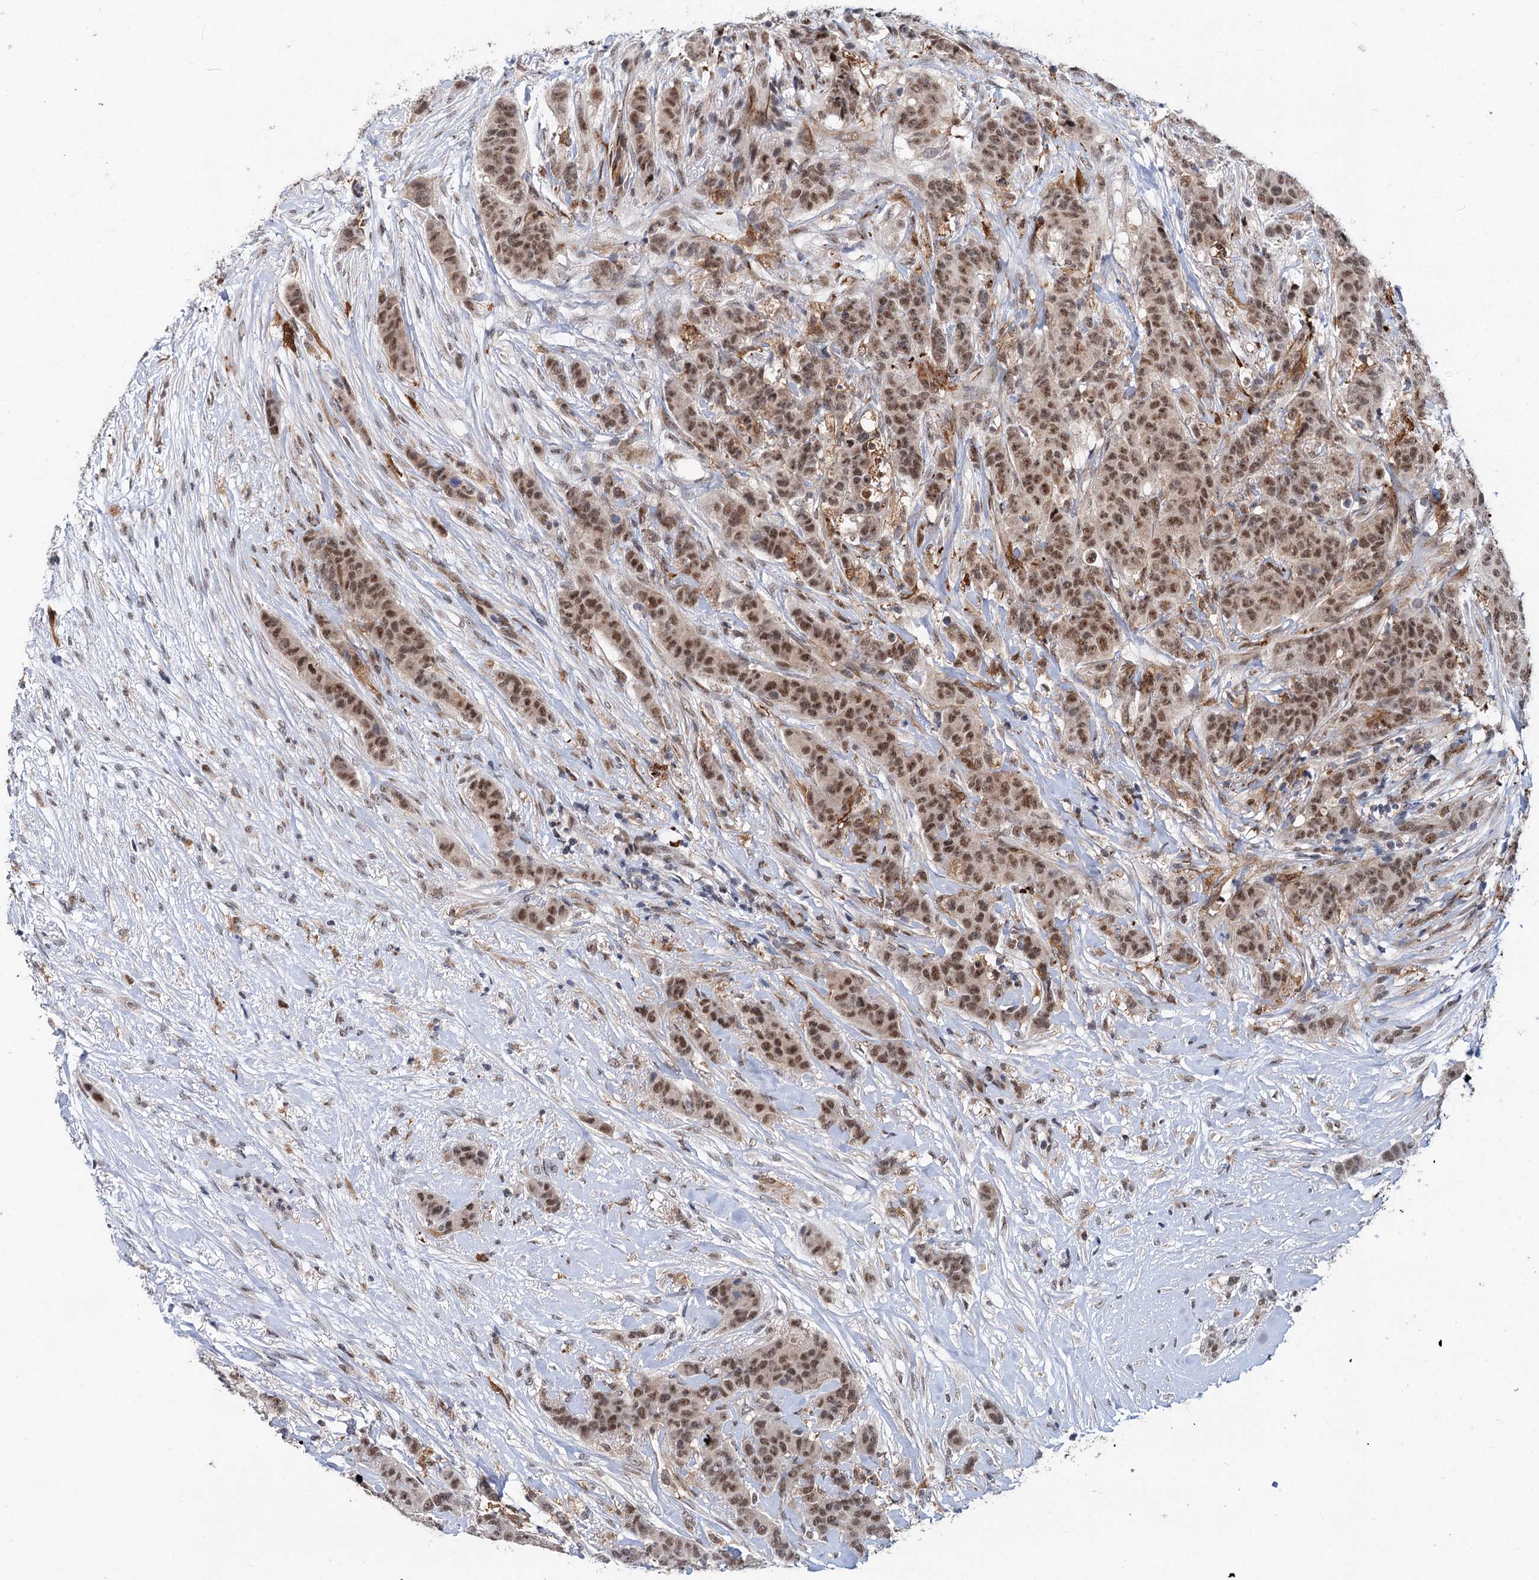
{"staining": {"intensity": "moderate", "quantity": ">75%", "location": "nuclear"}, "tissue": "breast cancer", "cell_type": "Tumor cells", "image_type": "cancer", "snomed": [{"axis": "morphology", "description": "Duct carcinoma"}, {"axis": "topography", "description": "Breast"}], "caption": "IHC (DAB) staining of human breast infiltrating ductal carcinoma demonstrates moderate nuclear protein positivity in about >75% of tumor cells.", "gene": "PHF8", "patient": {"sex": "female", "age": 40}}